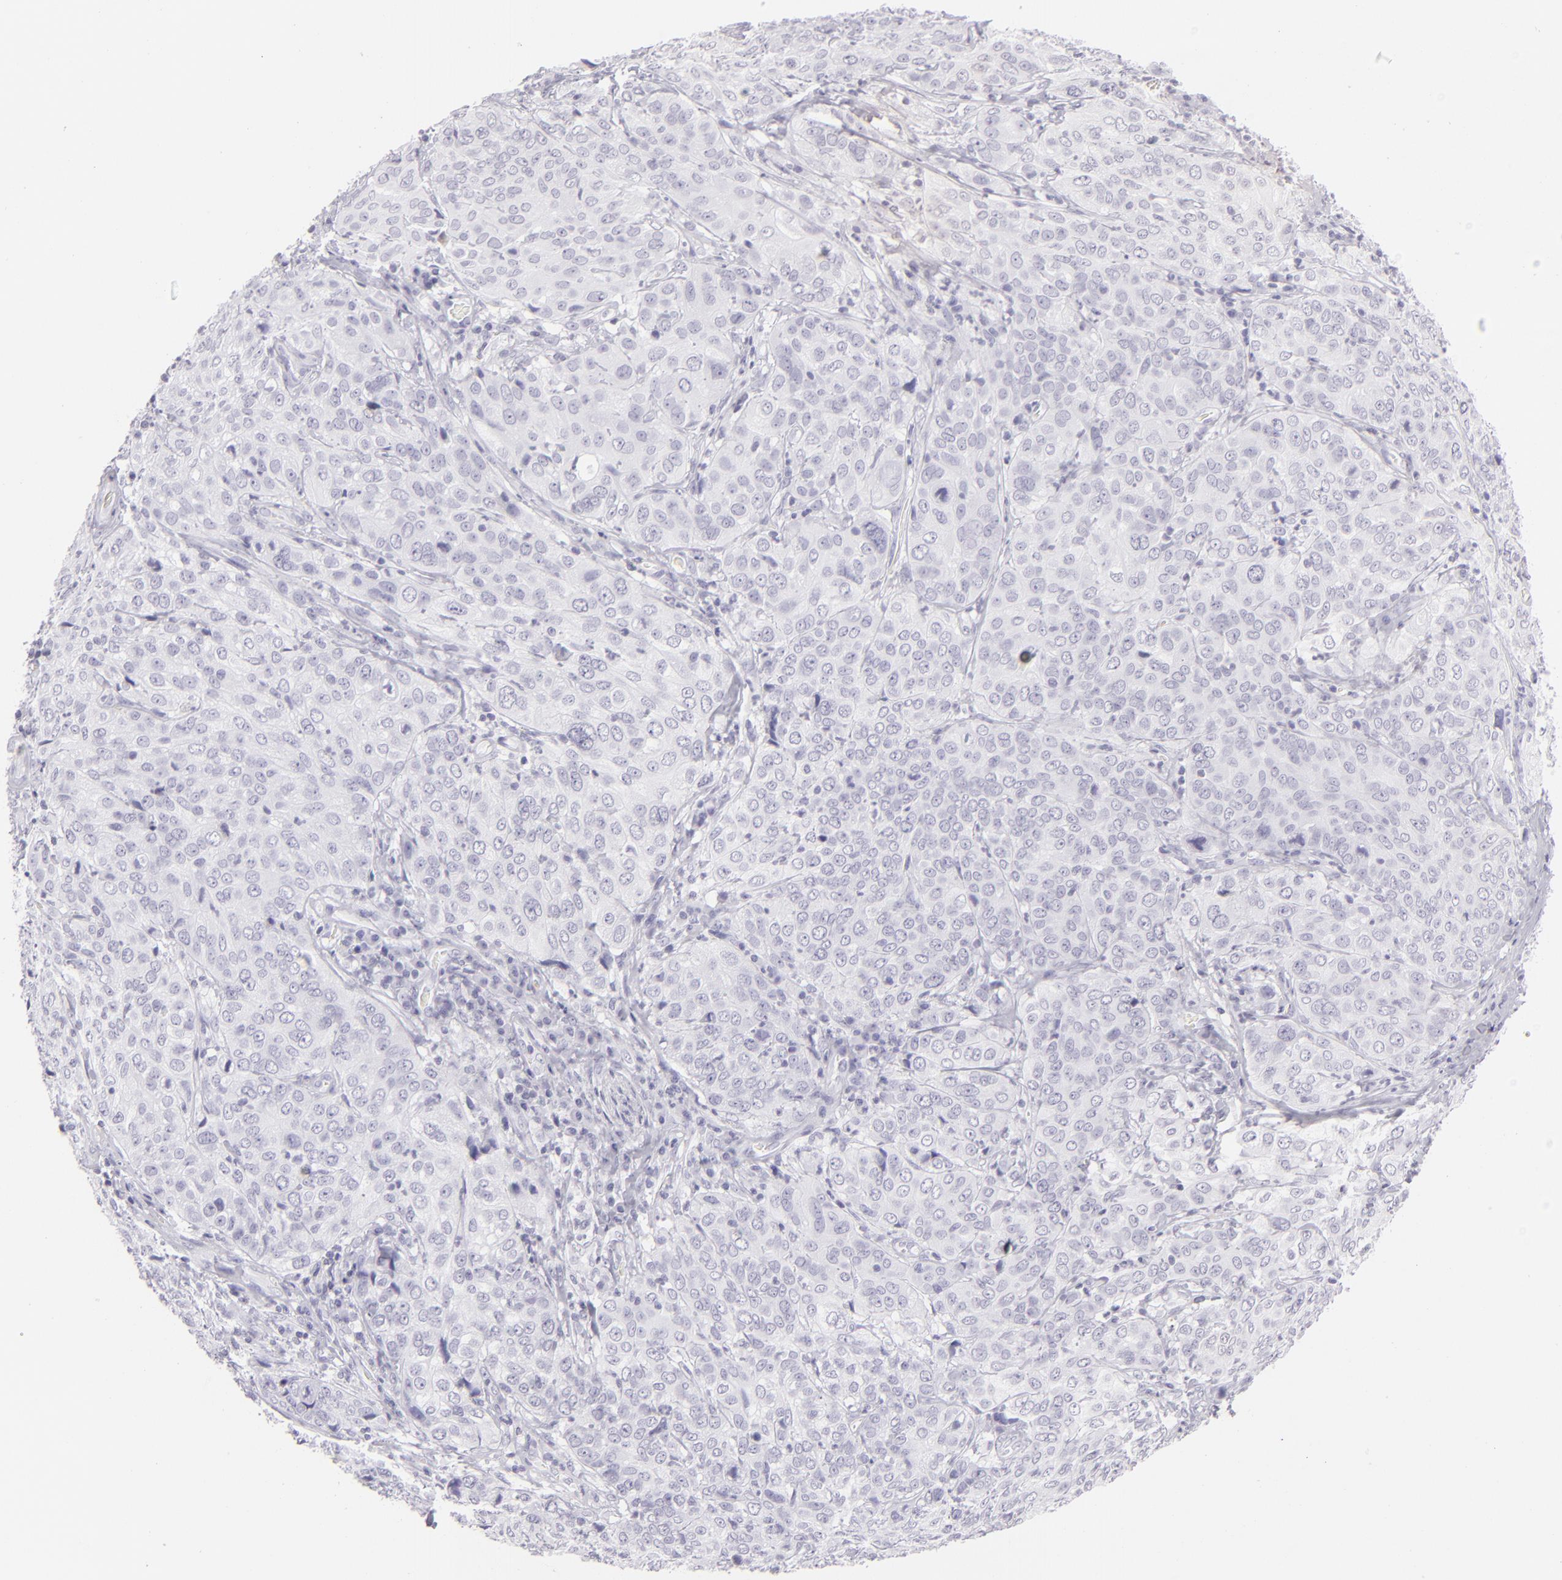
{"staining": {"intensity": "negative", "quantity": "none", "location": "none"}, "tissue": "cervical cancer", "cell_type": "Tumor cells", "image_type": "cancer", "snomed": [{"axis": "morphology", "description": "Squamous cell carcinoma, NOS"}, {"axis": "topography", "description": "Cervix"}], "caption": "This image is of cervical squamous cell carcinoma stained with immunohistochemistry (IHC) to label a protein in brown with the nuclei are counter-stained blue. There is no staining in tumor cells.", "gene": "FLG", "patient": {"sex": "female", "age": 38}}